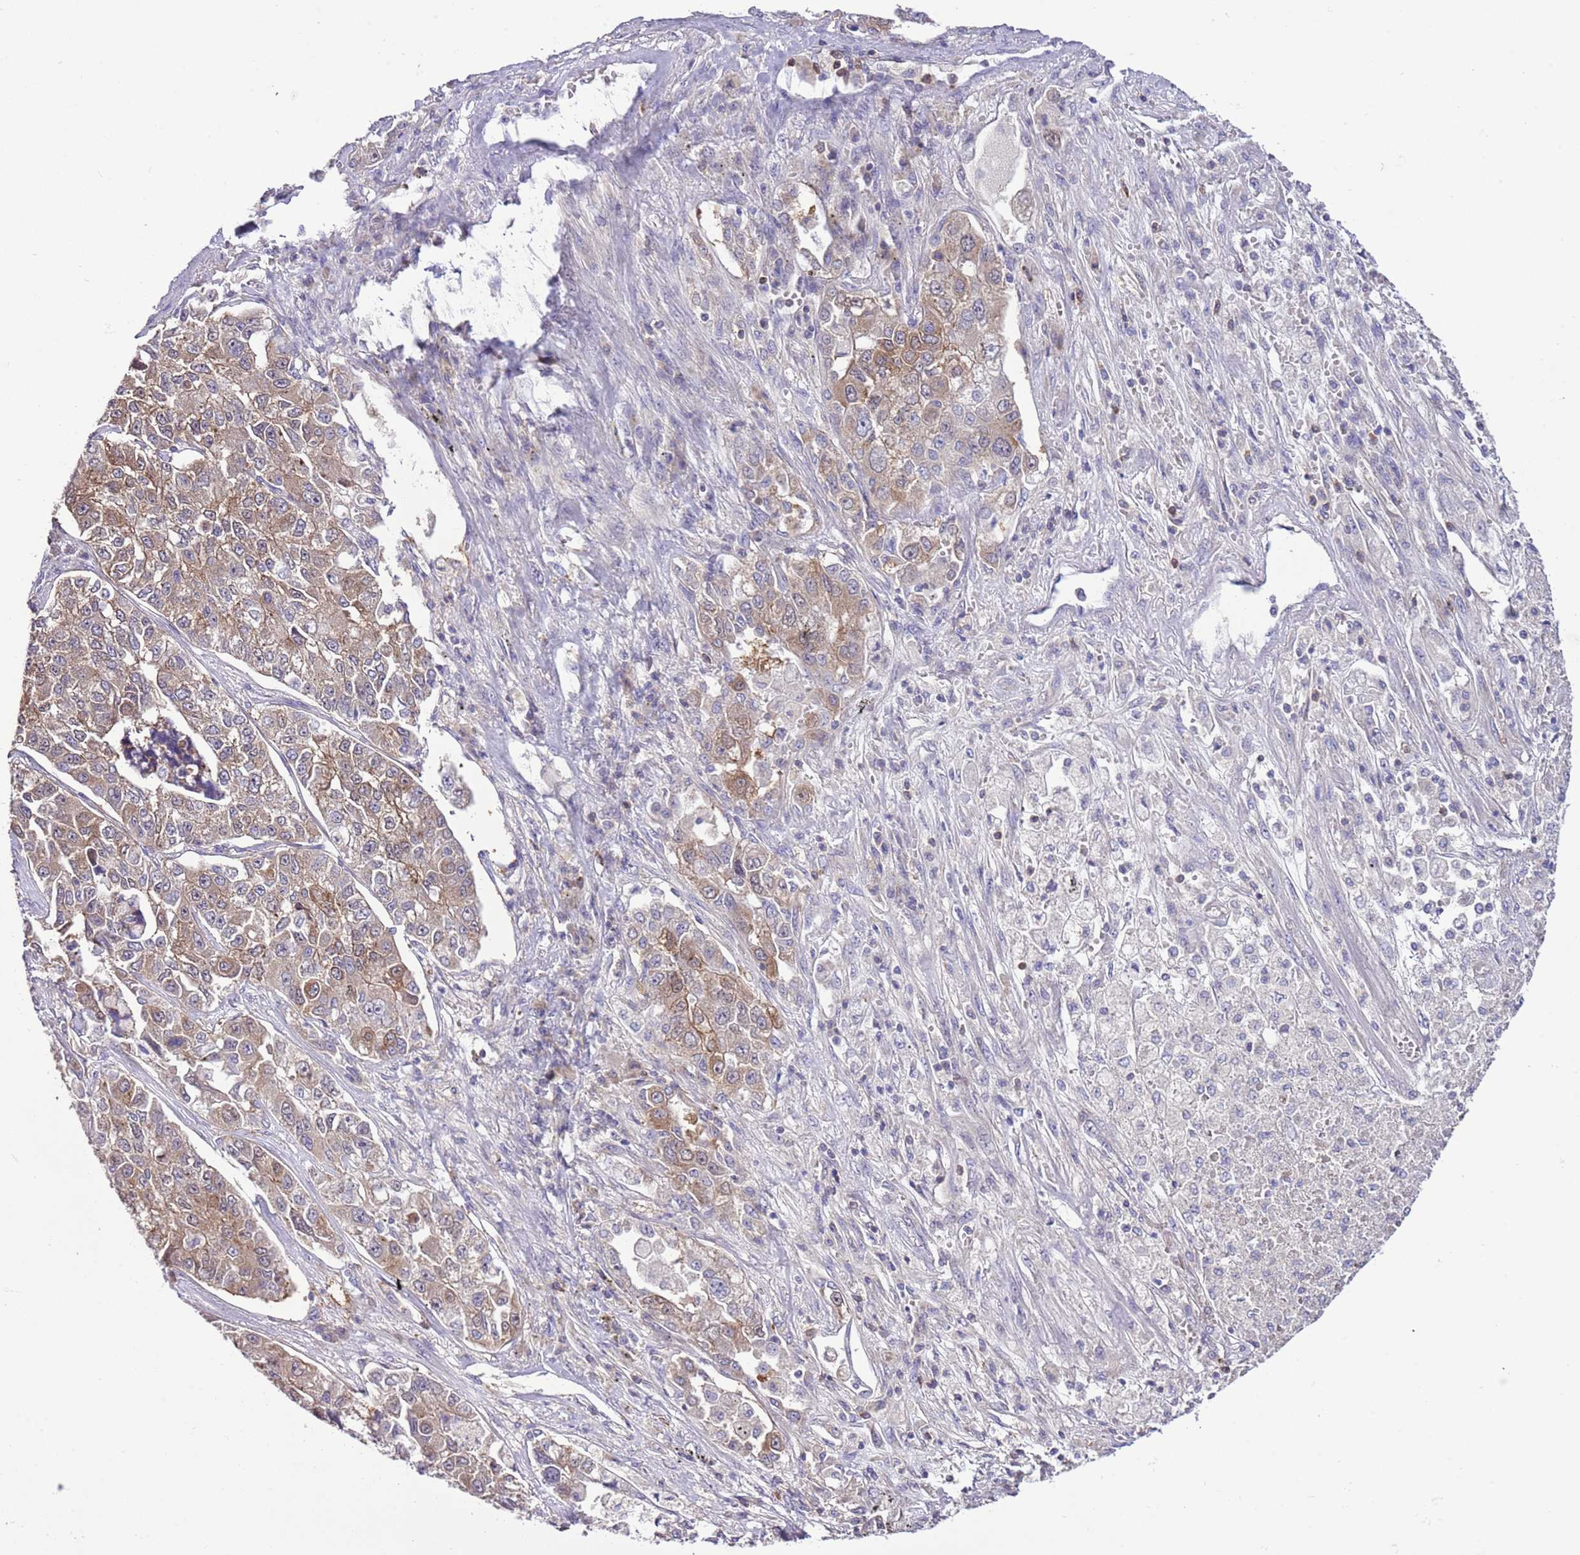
{"staining": {"intensity": "moderate", "quantity": ">75%", "location": "cytoplasmic/membranous"}, "tissue": "lung cancer", "cell_type": "Tumor cells", "image_type": "cancer", "snomed": [{"axis": "morphology", "description": "Adenocarcinoma, NOS"}, {"axis": "topography", "description": "Lung"}], "caption": "DAB (3,3'-diaminobenzidine) immunohistochemical staining of human lung cancer (adenocarcinoma) exhibits moderate cytoplasmic/membranous protein staining in about >75% of tumor cells.", "gene": "PRR32", "patient": {"sex": "male", "age": 49}}